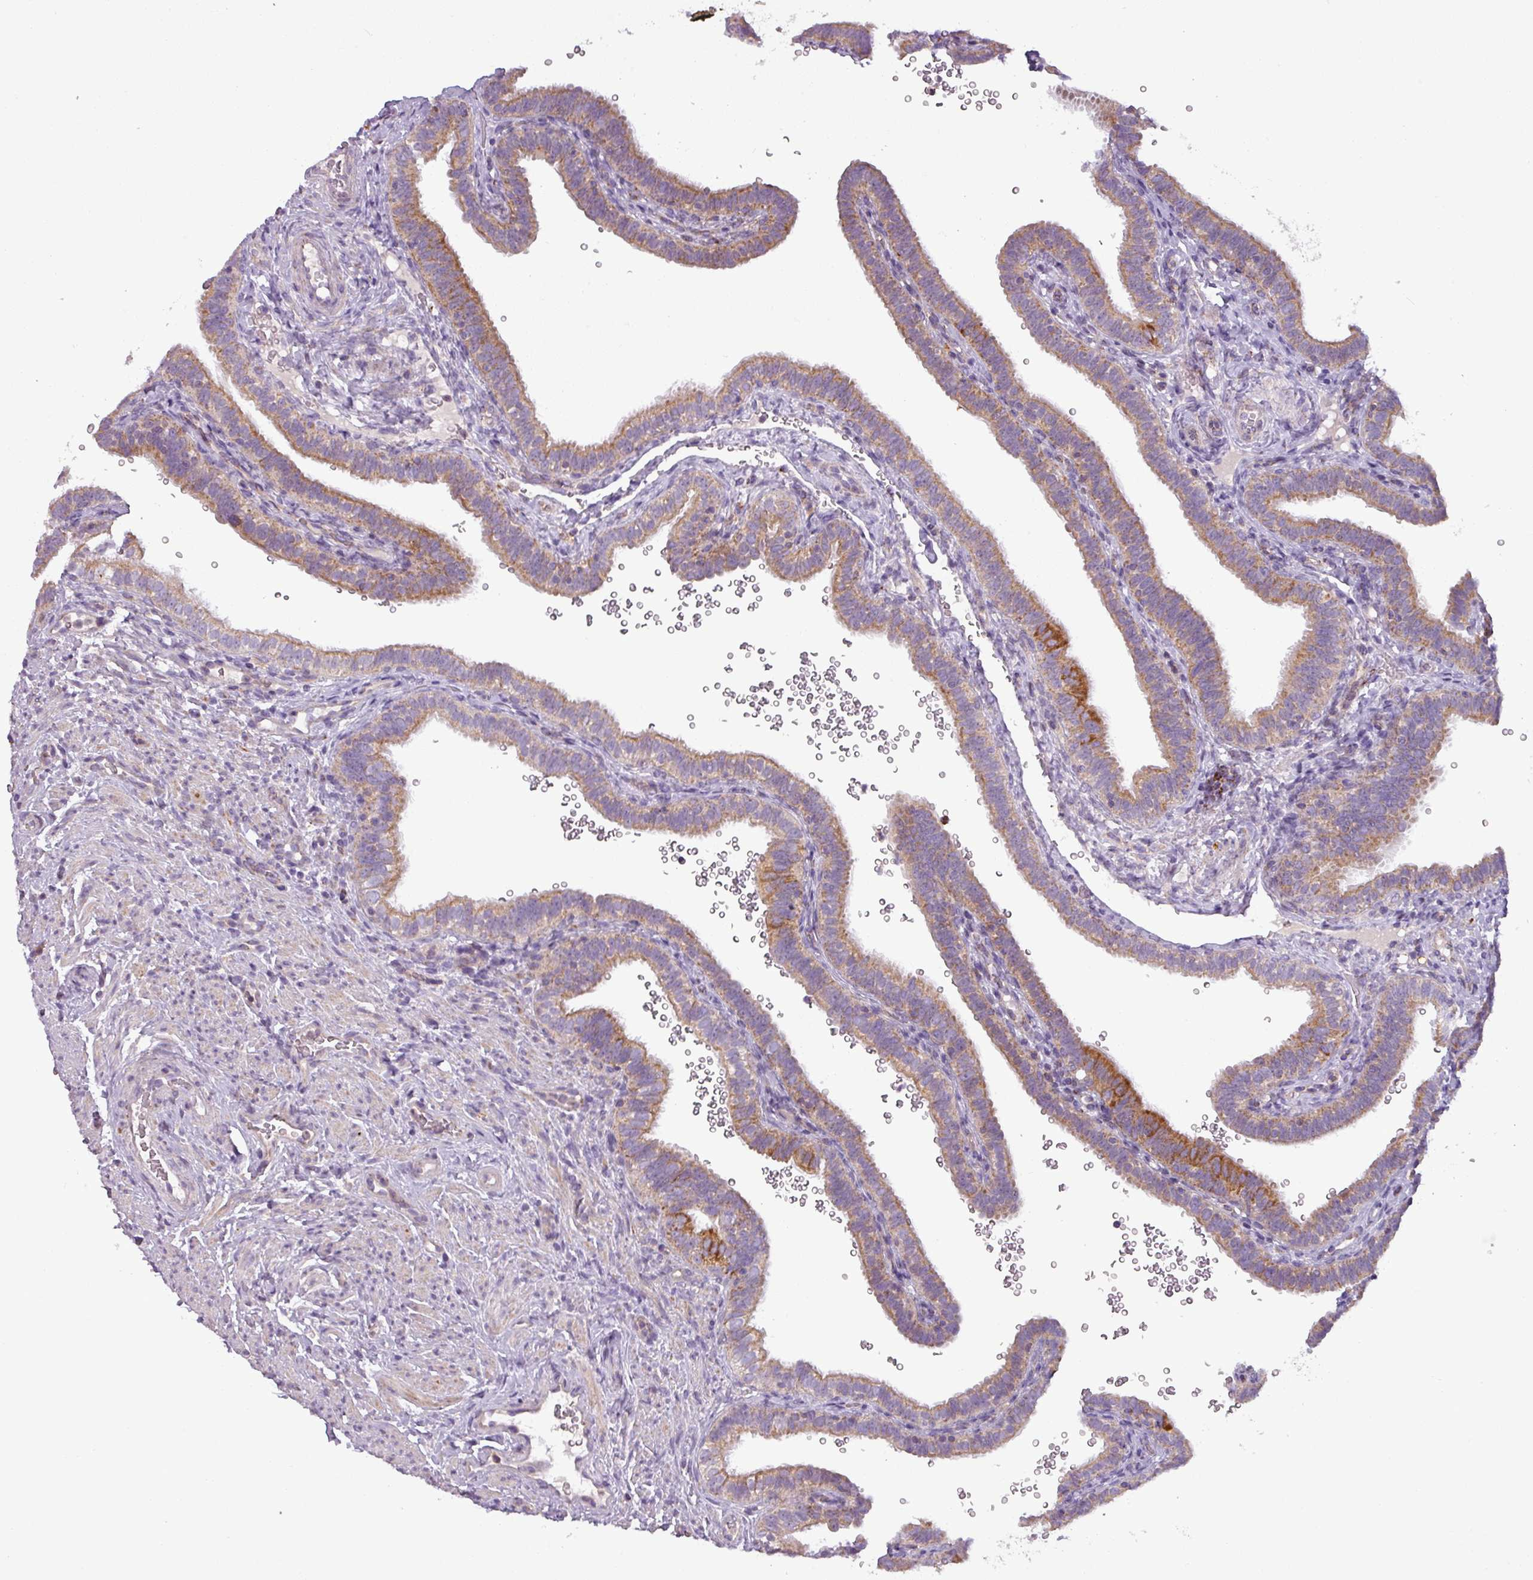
{"staining": {"intensity": "moderate", "quantity": ">75%", "location": "cytoplasmic/membranous"}, "tissue": "fallopian tube", "cell_type": "Glandular cells", "image_type": "normal", "snomed": [{"axis": "morphology", "description": "Normal tissue, NOS"}, {"axis": "topography", "description": "Fallopian tube"}], "caption": "Brown immunohistochemical staining in benign fallopian tube shows moderate cytoplasmic/membranous staining in approximately >75% of glandular cells.", "gene": "PNMA6A", "patient": {"sex": "female", "age": 41}}